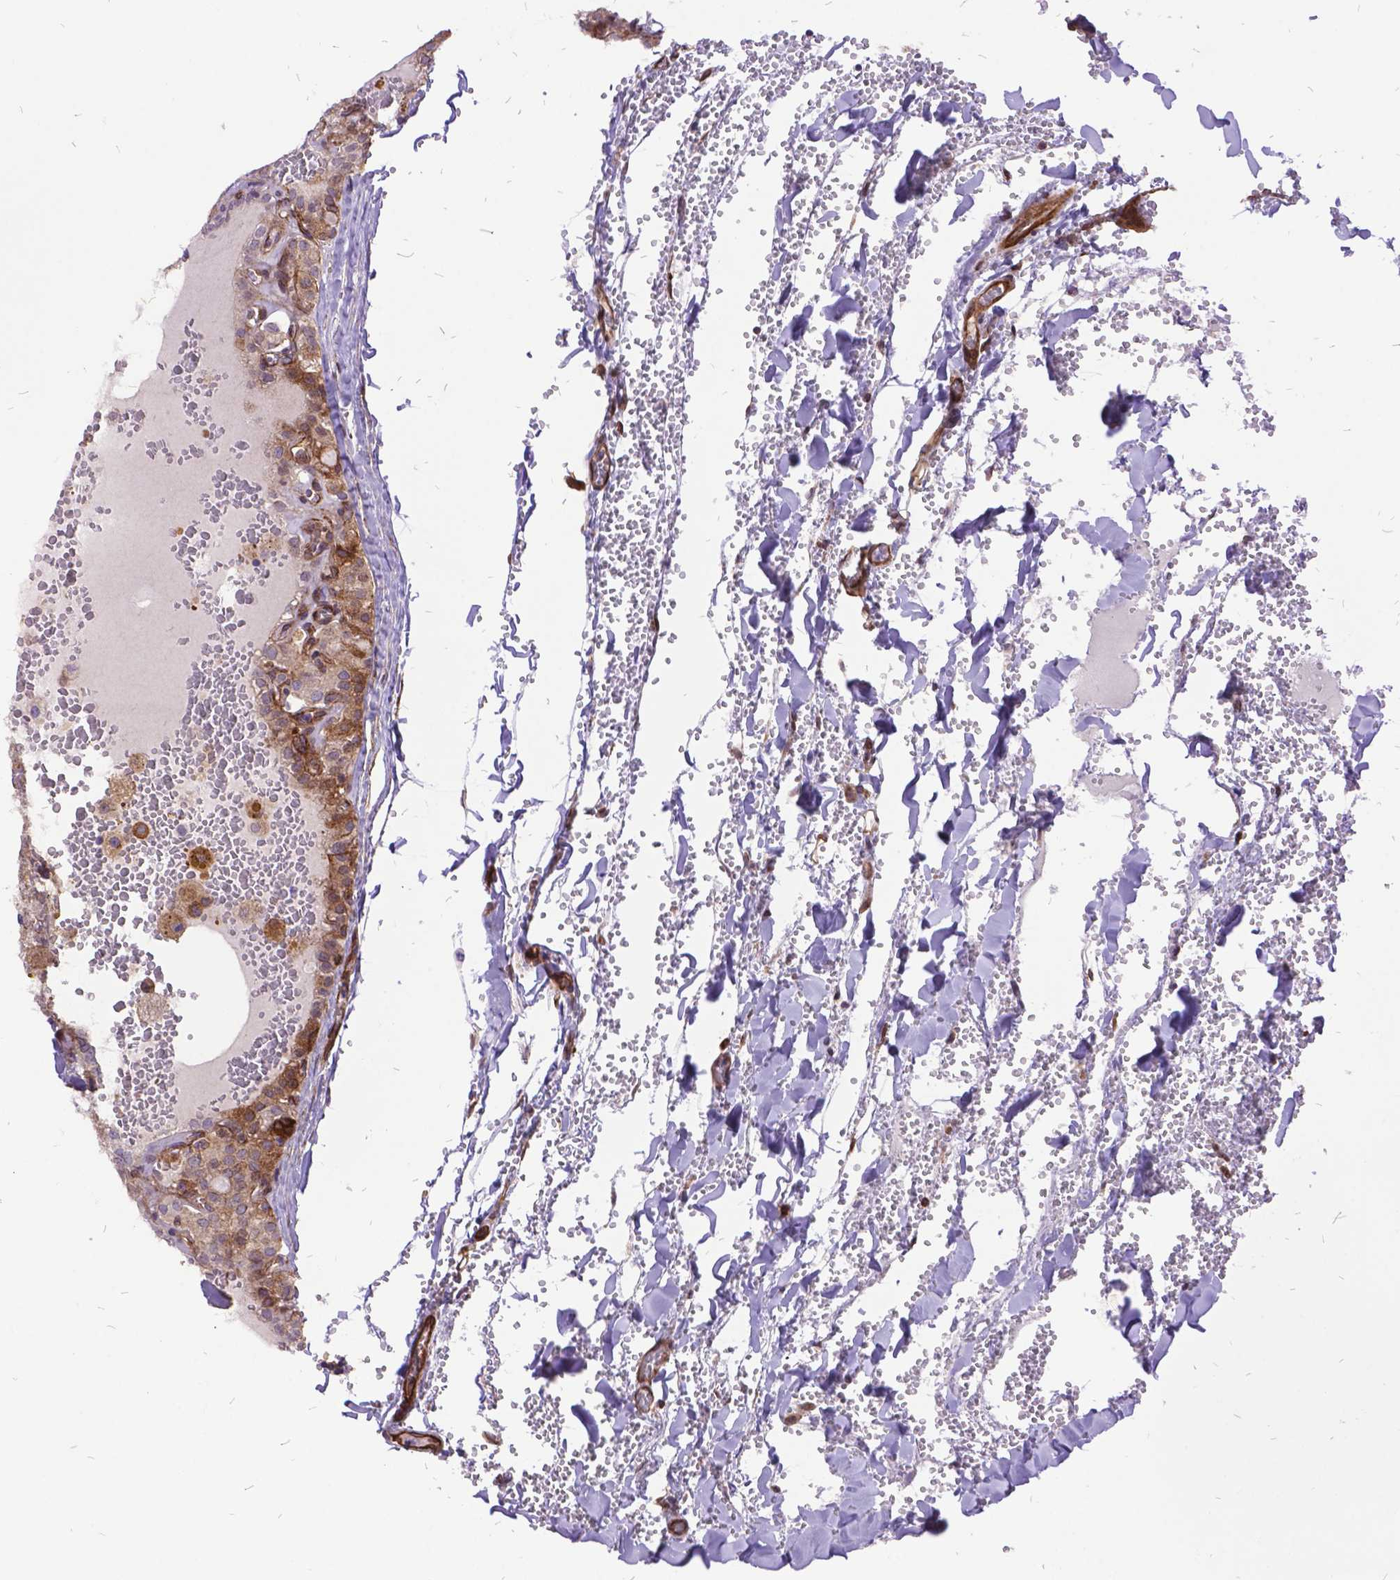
{"staining": {"intensity": "weak", "quantity": "25%-75%", "location": "cytoplasmic/membranous"}, "tissue": "thyroid cancer", "cell_type": "Tumor cells", "image_type": "cancer", "snomed": [{"axis": "morphology", "description": "Papillary adenocarcinoma, NOS"}, {"axis": "topography", "description": "Thyroid gland"}], "caption": "Brown immunohistochemical staining in papillary adenocarcinoma (thyroid) reveals weak cytoplasmic/membranous staining in approximately 25%-75% of tumor cells.", "gene": "GRB7", "patient": {"sex": "male", "age": 20}}